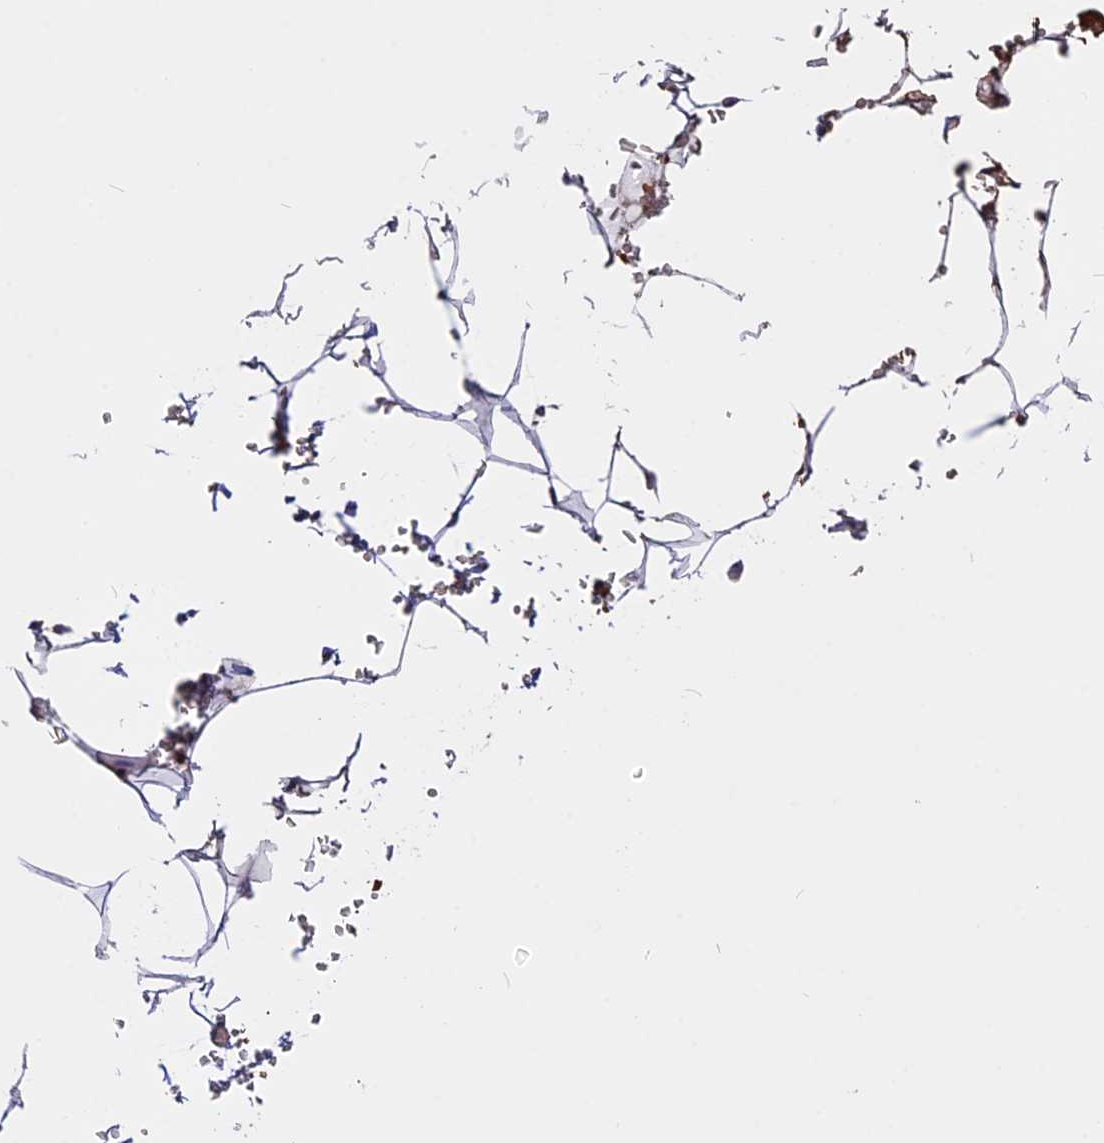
{"staining": {"intensity": "negative", "quantity": "none", "location": "none"}, "tissue": "adipose tissue", "cell_type": "Adipocytes", "image_type": "normal", "snomed": [{"axis": "morphology", "description": "Normal tissue, NOS"}, {"axis": "topography", "description": "Gallbladder"}, {"axis": "topography", "description": "Peripheral nerve tissue"}], "caption": "Immunohistochemical staining of benign adipose tissue reveals no significant expression in adipocytes. (Immunohistochemistry (ihc), brightfield microscopy, high magnification).", "gene": "ZC3H10", "patient": {"sex": "male", "age": 38}}